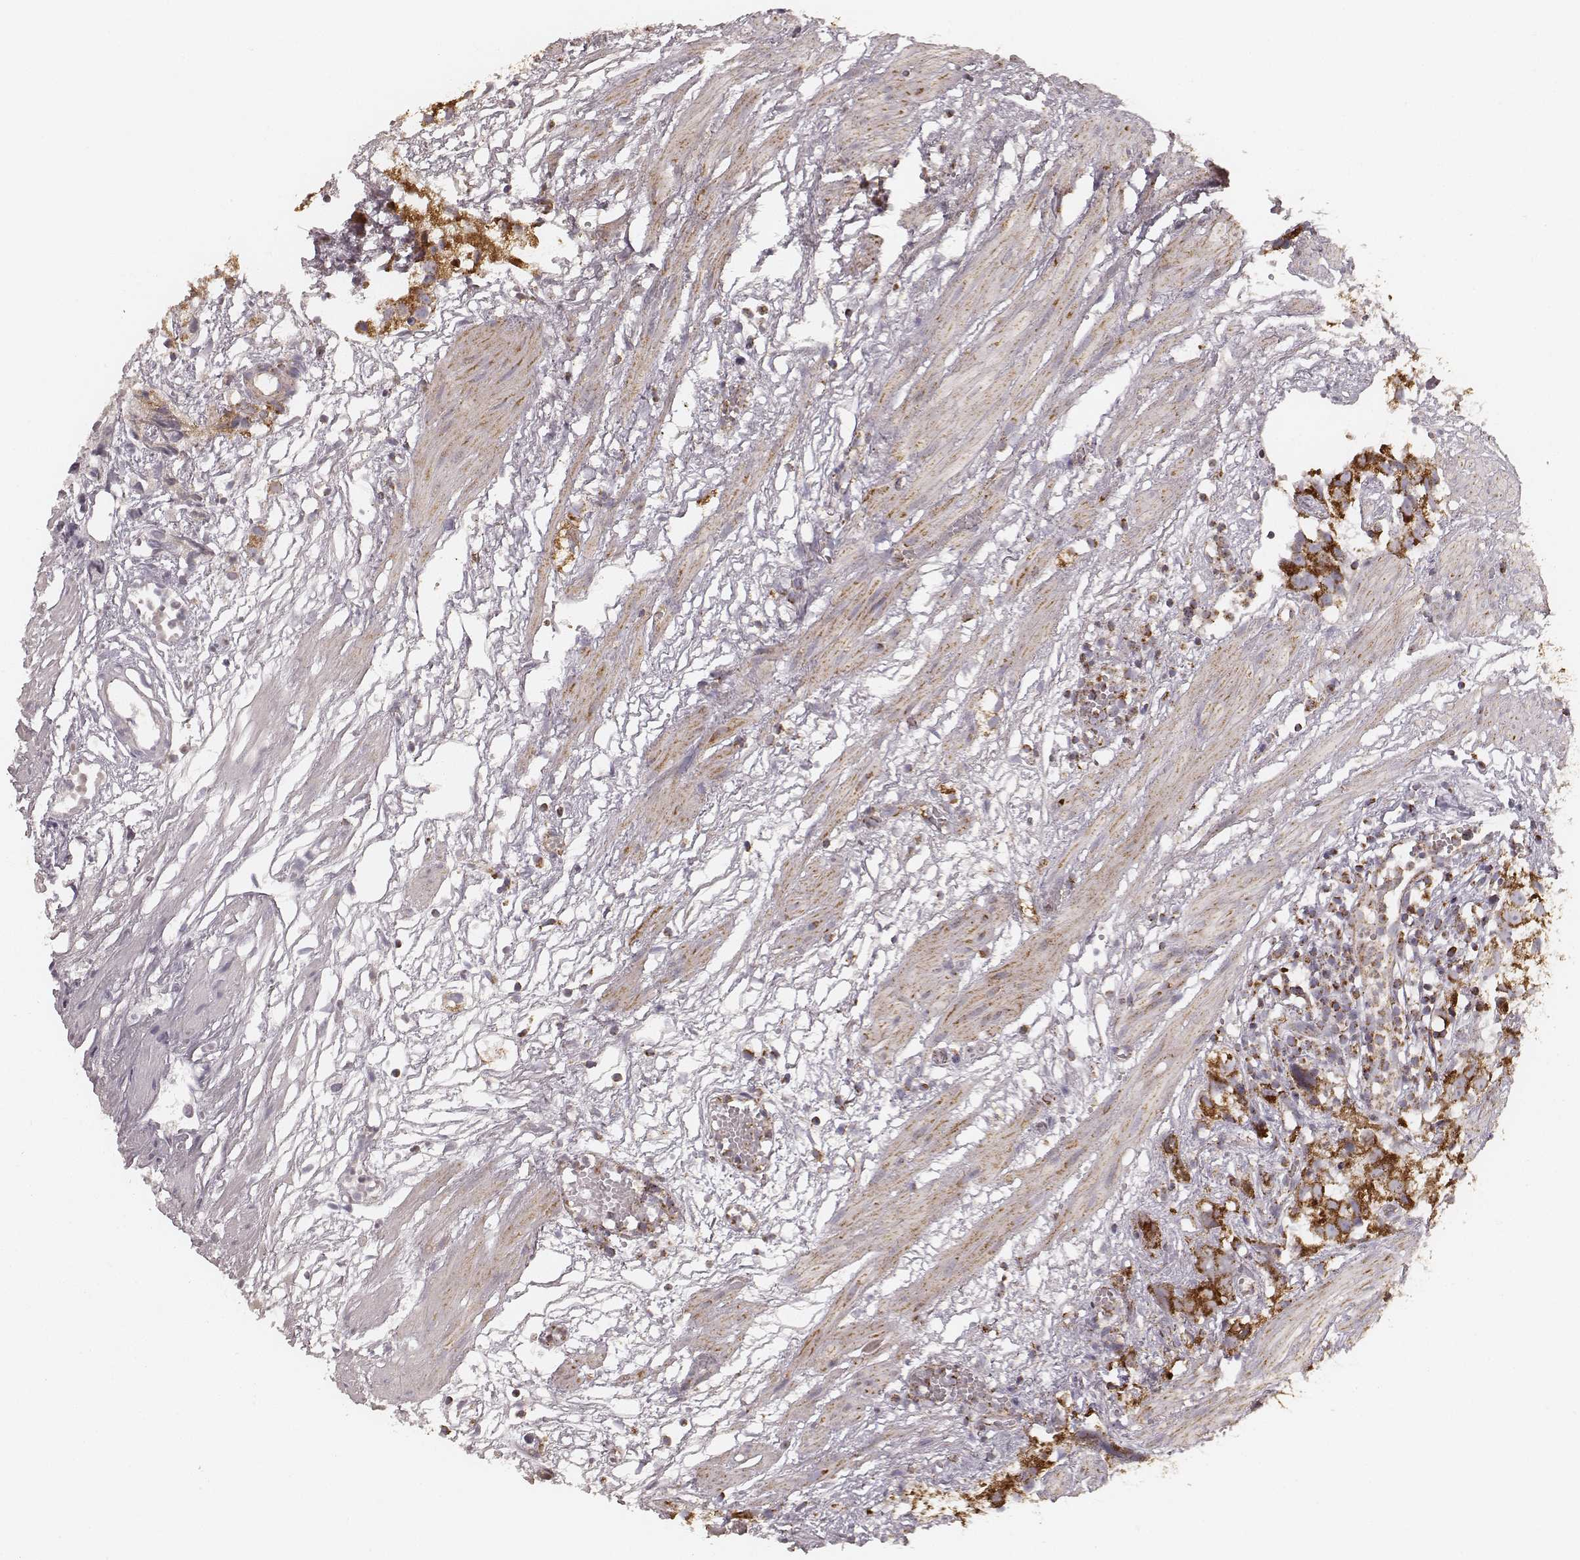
{"staining": {"intensity": "strong", "quantity": ">75%", "location": "cytoplasmic/membranous"}, "tissue": "prostate cancer", "cell_type": "Tumor cells", "image_type": "cancer", "snomed": [{"axis": "morphology", "description": "Adenocarcinoma, High grade"}, {"axis": "topography", "description": "Prostate"}], "caption": "About >75% of tumor cells in human prostate cancer (high-grade adenocarcinoma) demonstrate strong cytoplasmic/membranous protein staining as visualized by brown immunohistochemical staining.", "gene": "CS", "patient": {"sex": "male", "age": 68}}